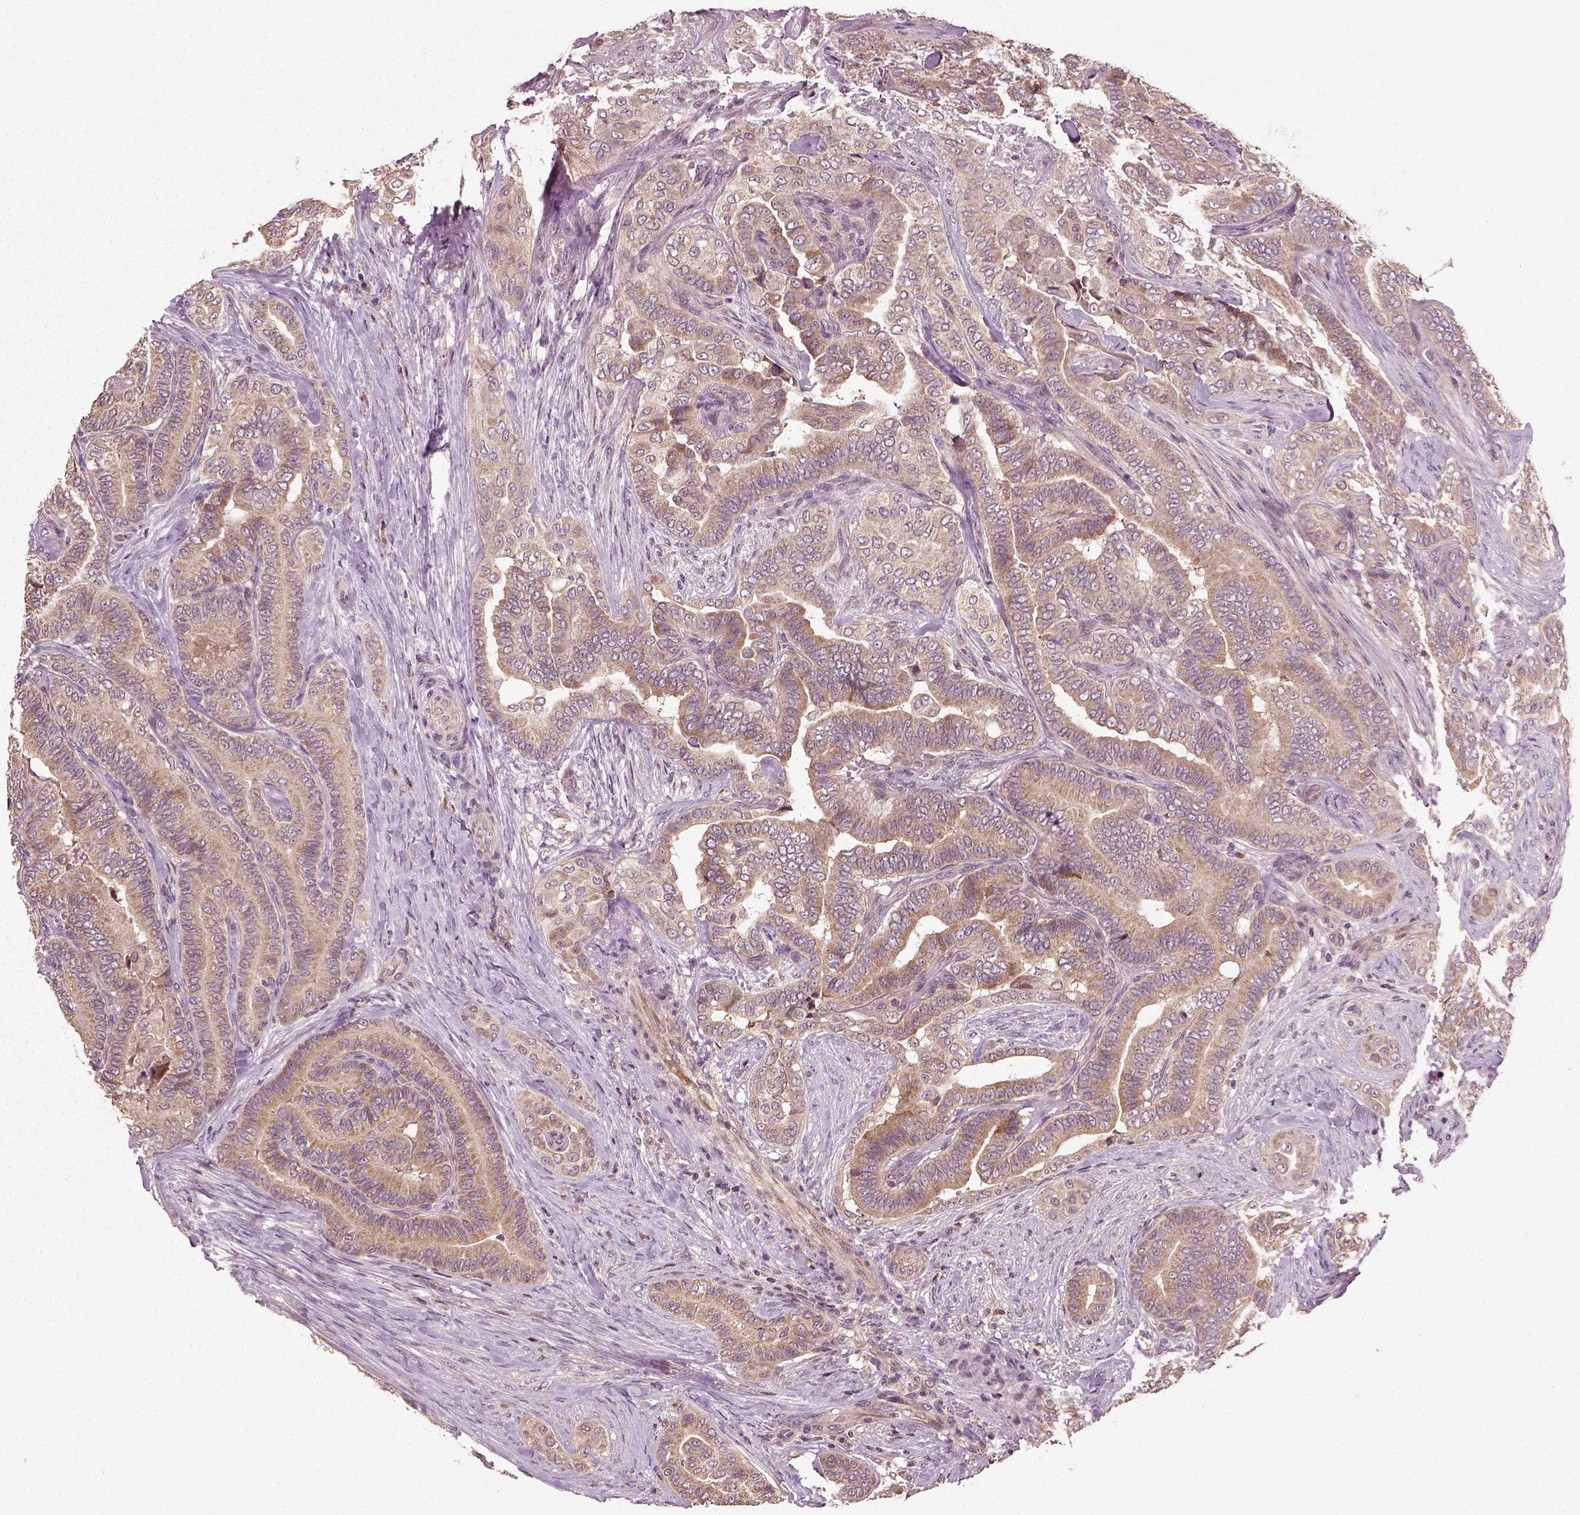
{"staining": {"intensity": "weak", "quantity": ">75%", "location": "cytoplasmic/membranous"}, "tissue": "thyroid cancer", "cell_type": "Tumor cells", "image_type": "cancer", "snomed": [{"axis": "morphology", "description": "Papillary adenocarcinoma, NOS"}, {"axis": "topography", "description": "Thyroid gland"}], "caption": "Immunohistochemical staining of thyroid cancer (papillary adenocarcinoma) reveals weak cytoplasmic/membranous protein positivity in about >75% of tumor cells. (DAB IHC, brown staining for protein, blue staining for nuclei).", "gene": "ERV3-1", "patient": {"sex": "male", "age": 61}}